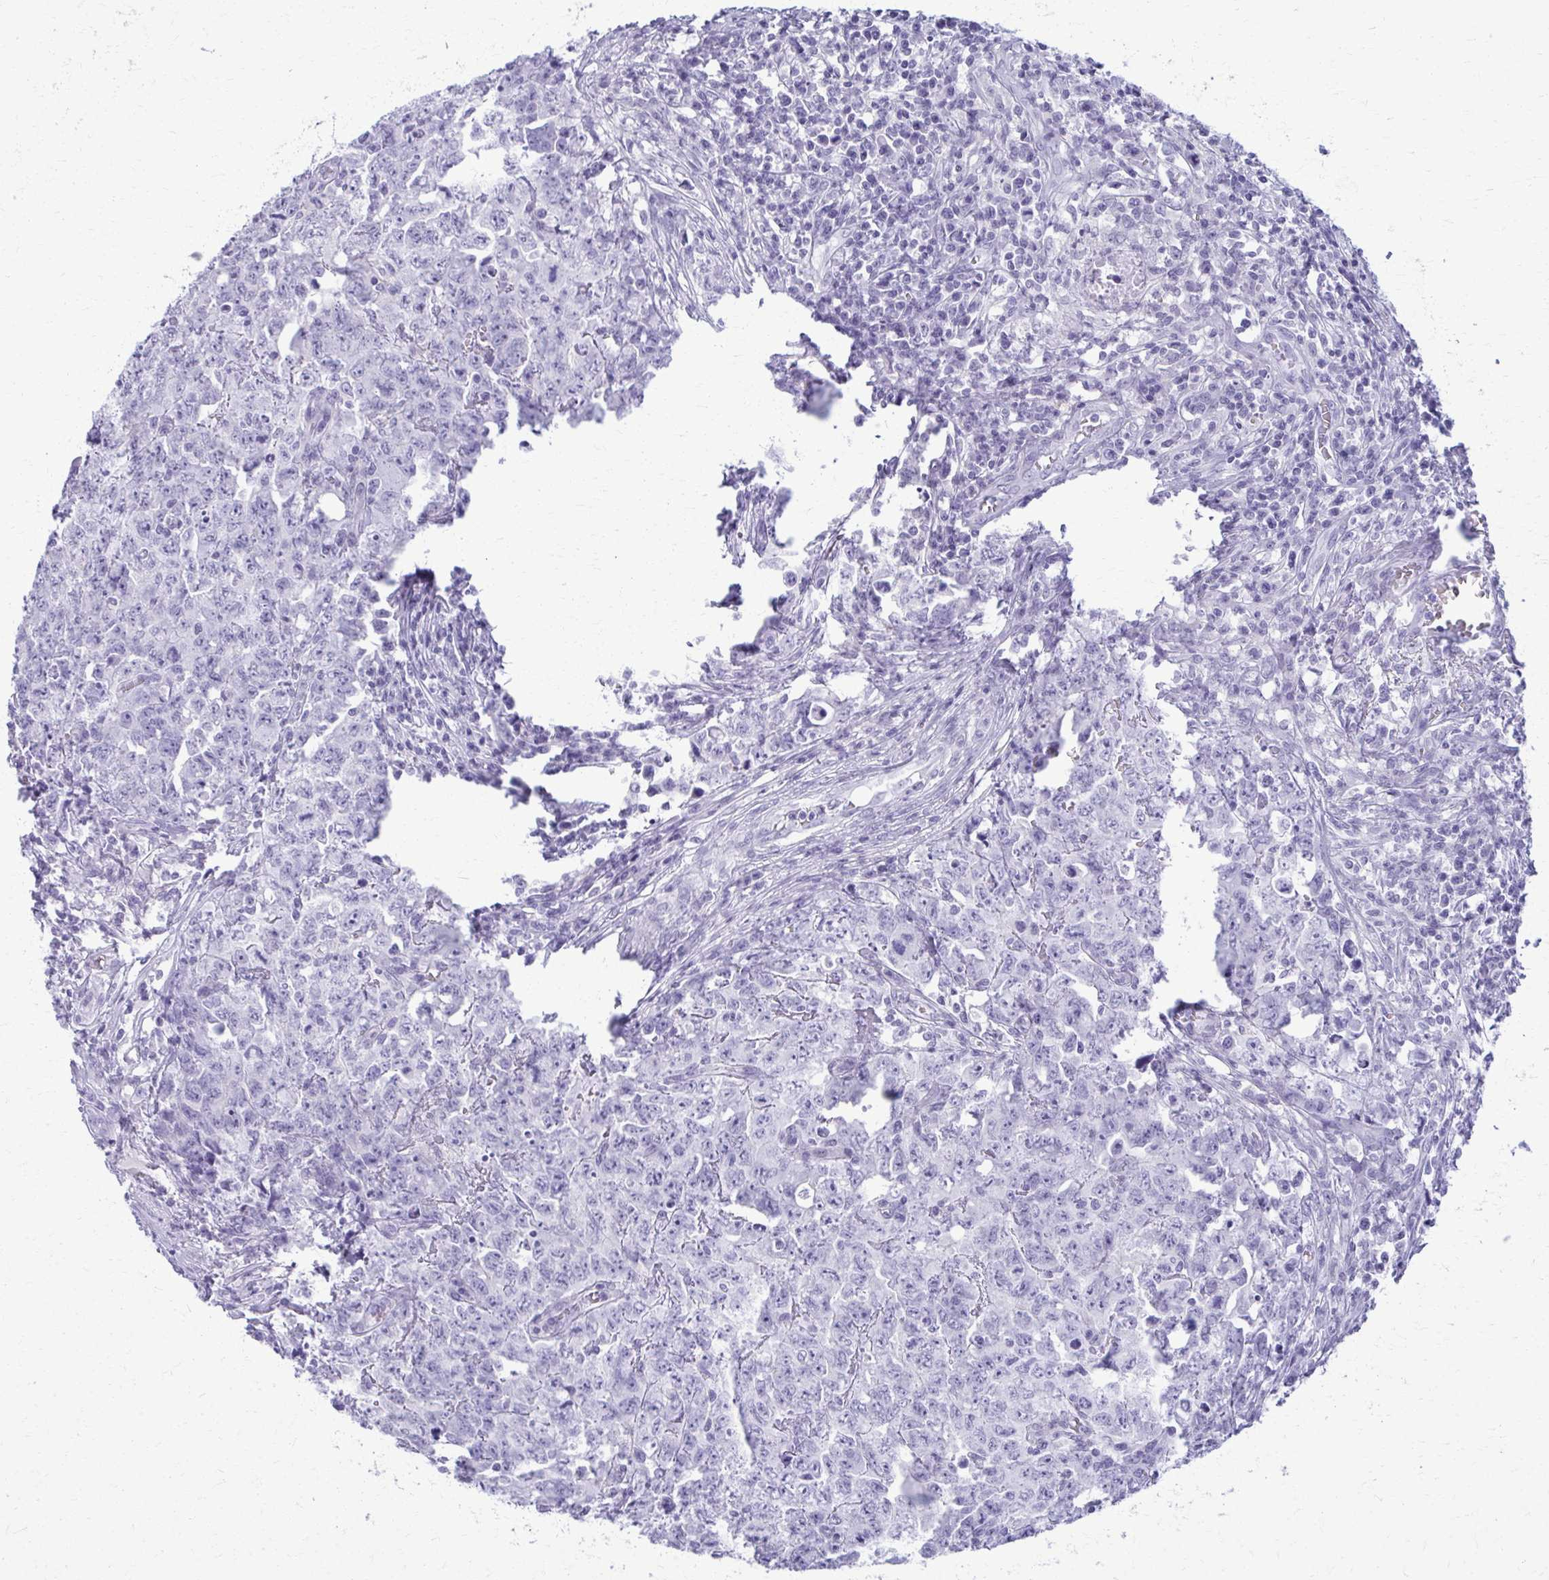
{"staining": {"intensity": "negative", "quantity": "none", "location": "none"}, "tissue": "testis cancer", "cell_type": "Tumor cells", "image_type": "cancer", "snomed": [{"axis": "morphology", "description": "Carcinoma, Embryonal, NOS"}, {"axis": "topography", "description": "Testis"}], "caption": "This micrograph is of testis embryonal carcinoma stained with immunohistochemistry to label a protein in brown with the nuclei are counter-stained blue. There is no staining in tumor cells. (DAB IHC, high magnification).", "gene": "ACSM2B", "patient": {"sex": "male", "age": 24}}